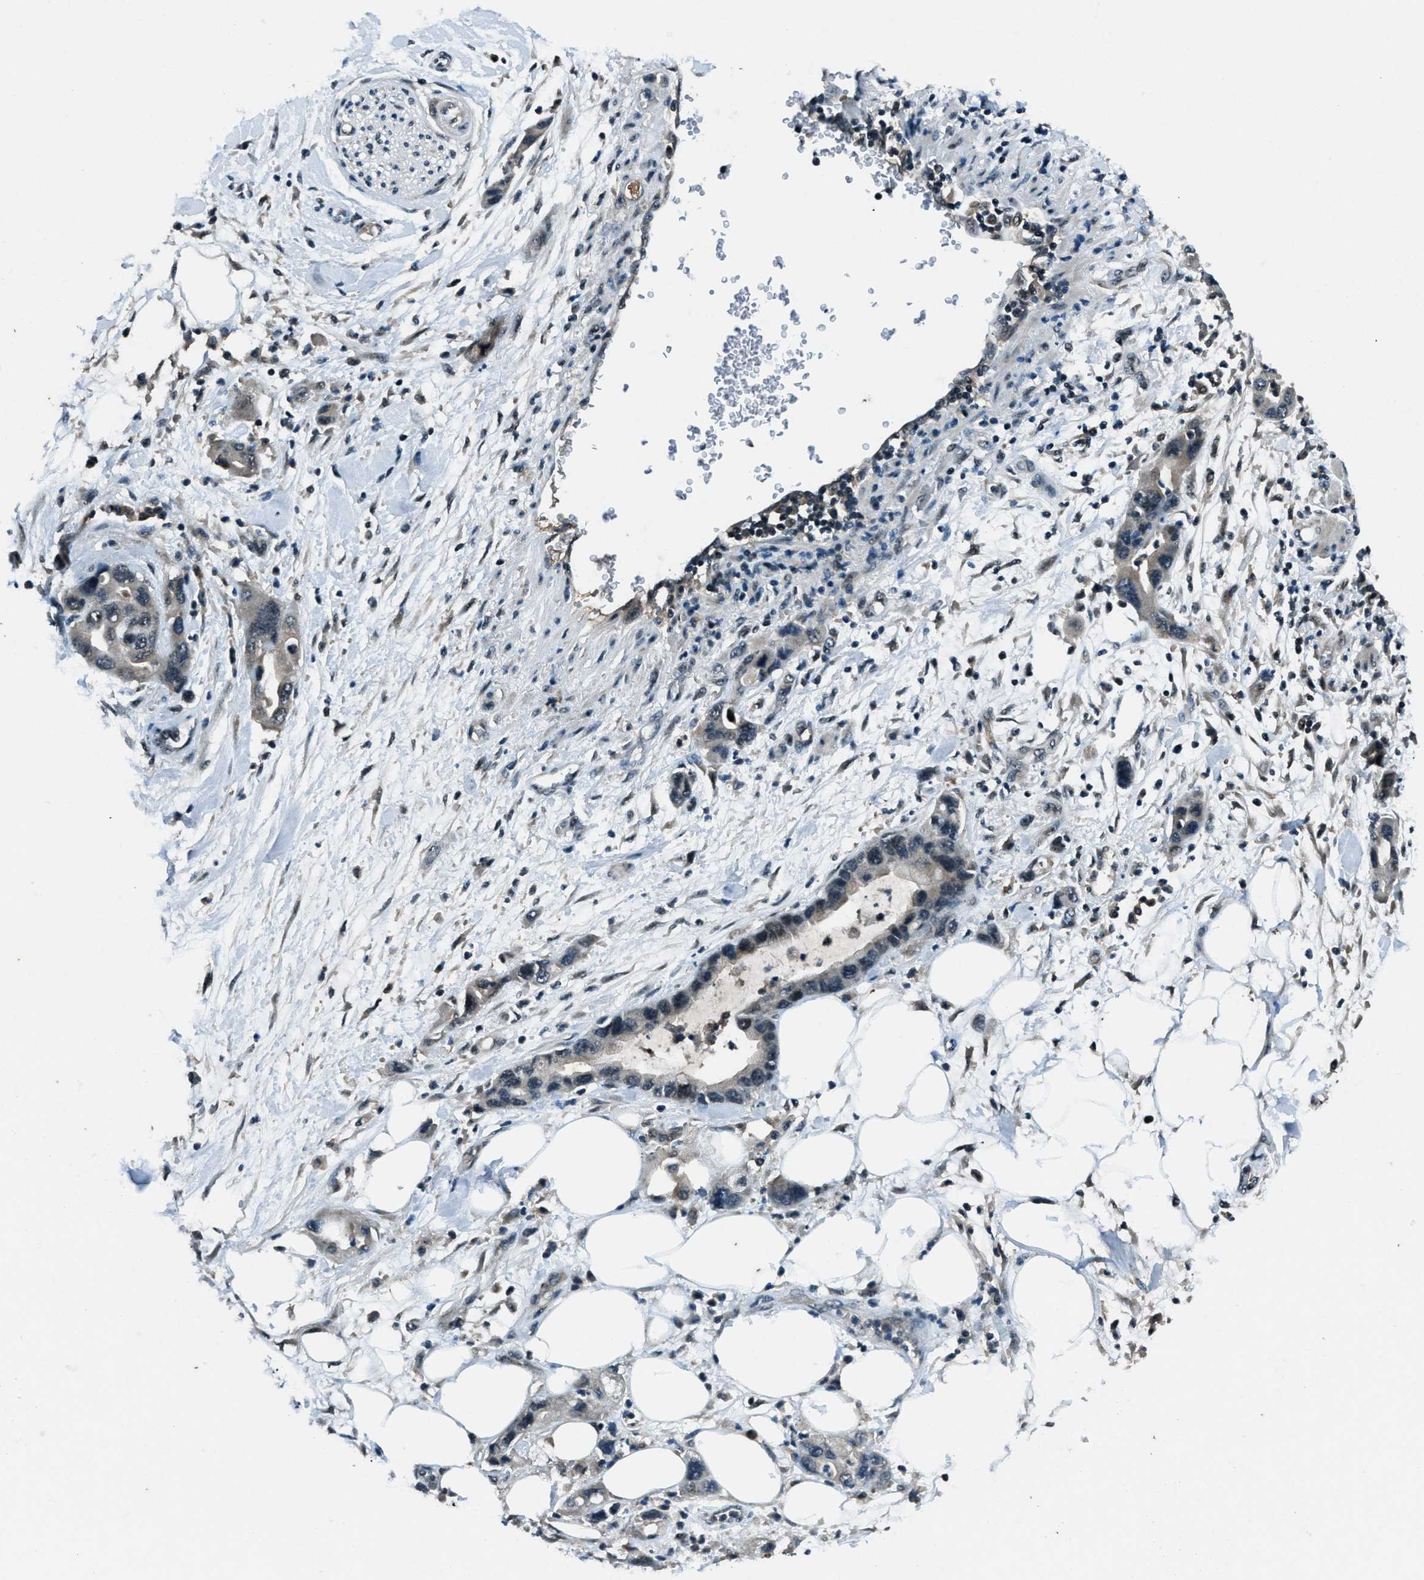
{"staining": {"intensity": "weak", "quantity": "<25%", "location": "cytoplasmic/membranous"}, "tissue": "pancreatic cancer", "cell_type": "Tumor cells", "image_type": "cancer", "snomed": [{"axis": "morphology", "description": "Normal tissue, NOS"}, {"axis": "morphology", "description": "Adenocarcinoma, NOS"}, {"axis": "topography", "description": "Pancreas"}], "caption": "Pancreatic adenocarcinoma stained for a protein using IHC shows no staining tumor cells.", "gene": "ACTL9", "patient": {"sex": "female", "age": 71}}